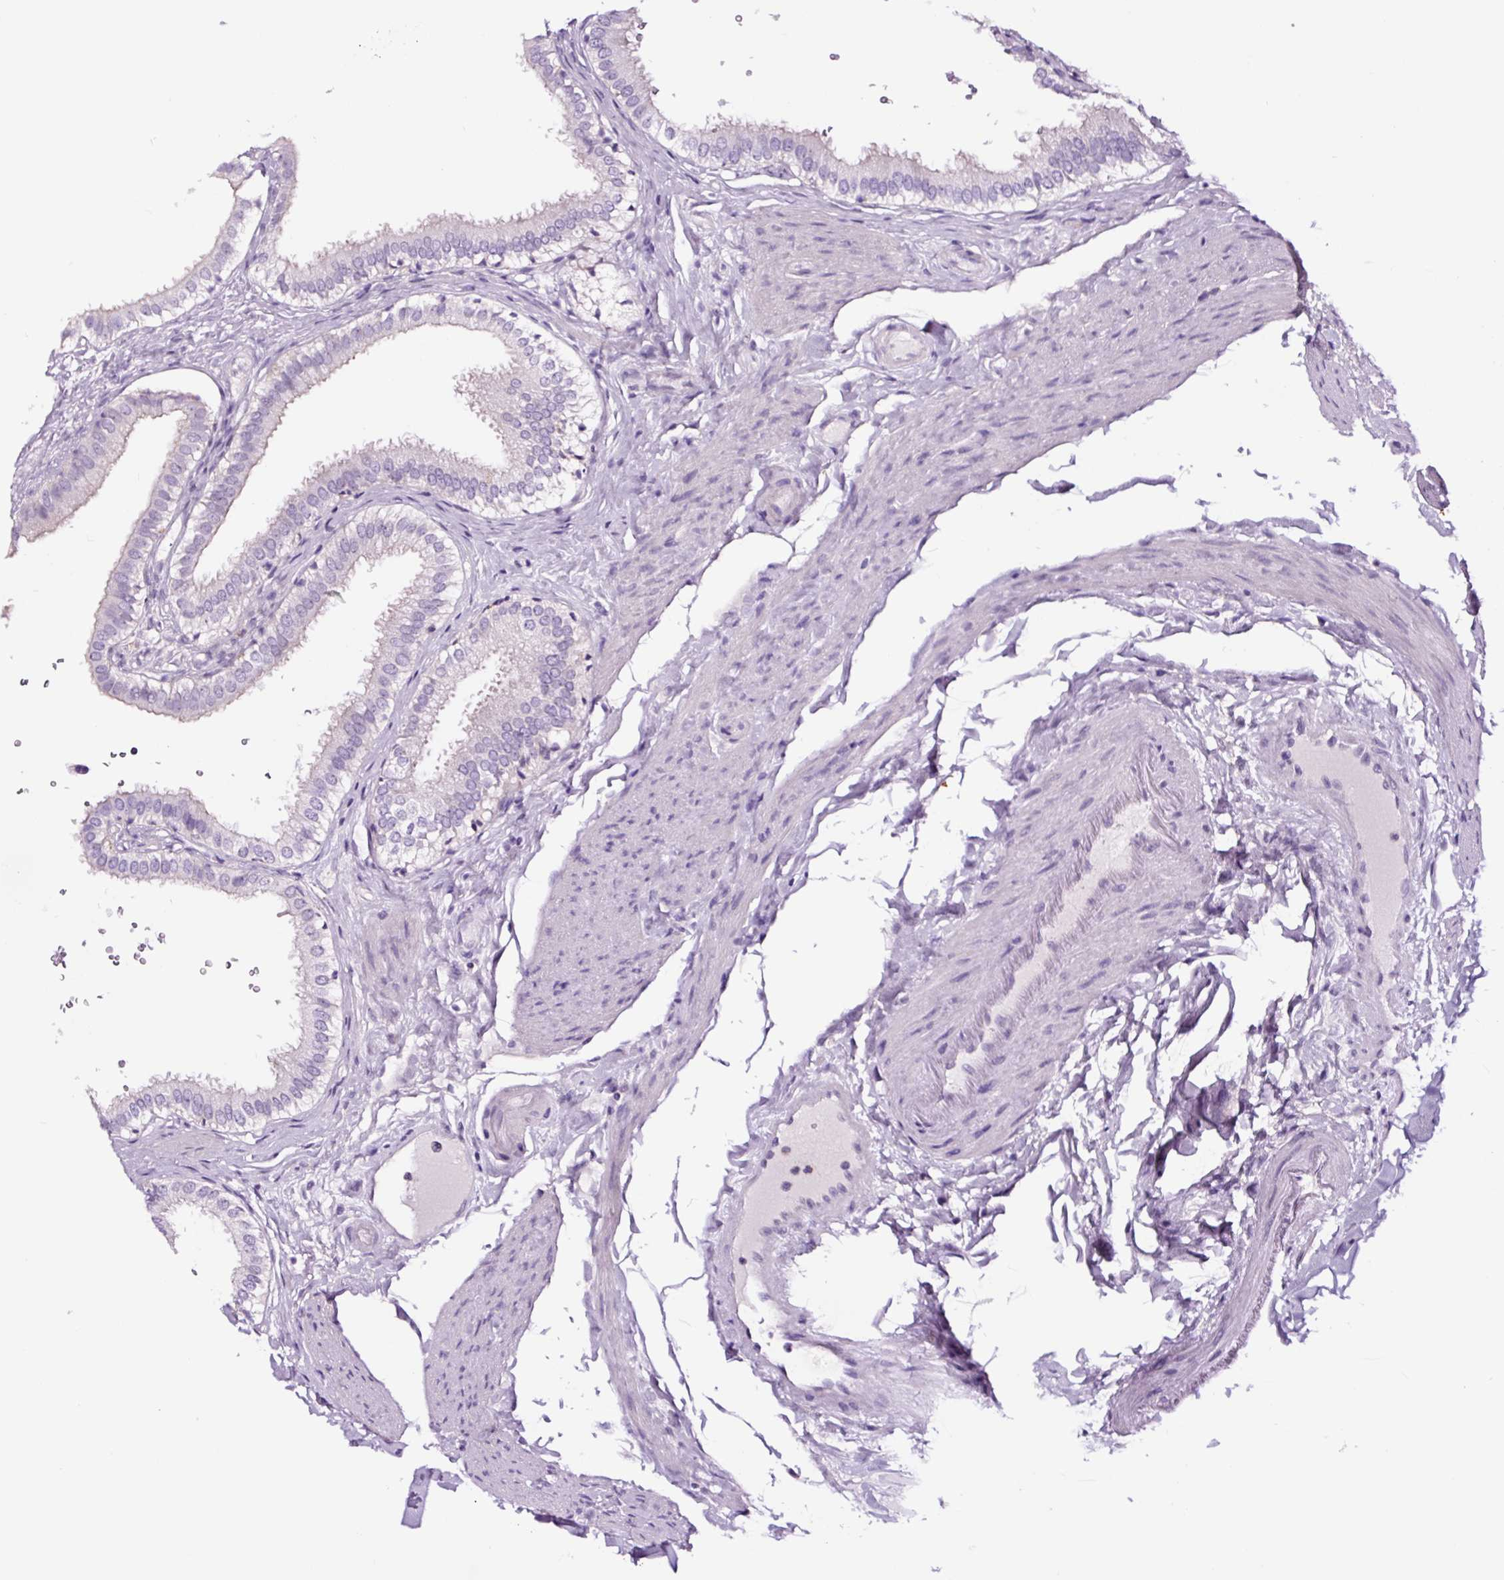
{"staining": {"intensity": "negative", "quantity": "none", "location": "none"}, "tissue": "gallbladder", "cell_type": "Glandular cells", "image_type": "normal", "snomed": [{"axis": "morphology", "description": "Normal tissue, NOS"}, {"axis": "topography", "description": "Gallbladder"}], "caption": "Glandular cells show no significant expression in unremarkable gallbladder.", "gene": "FBXL7", "patient": {"sex": "female", "age": 61}}